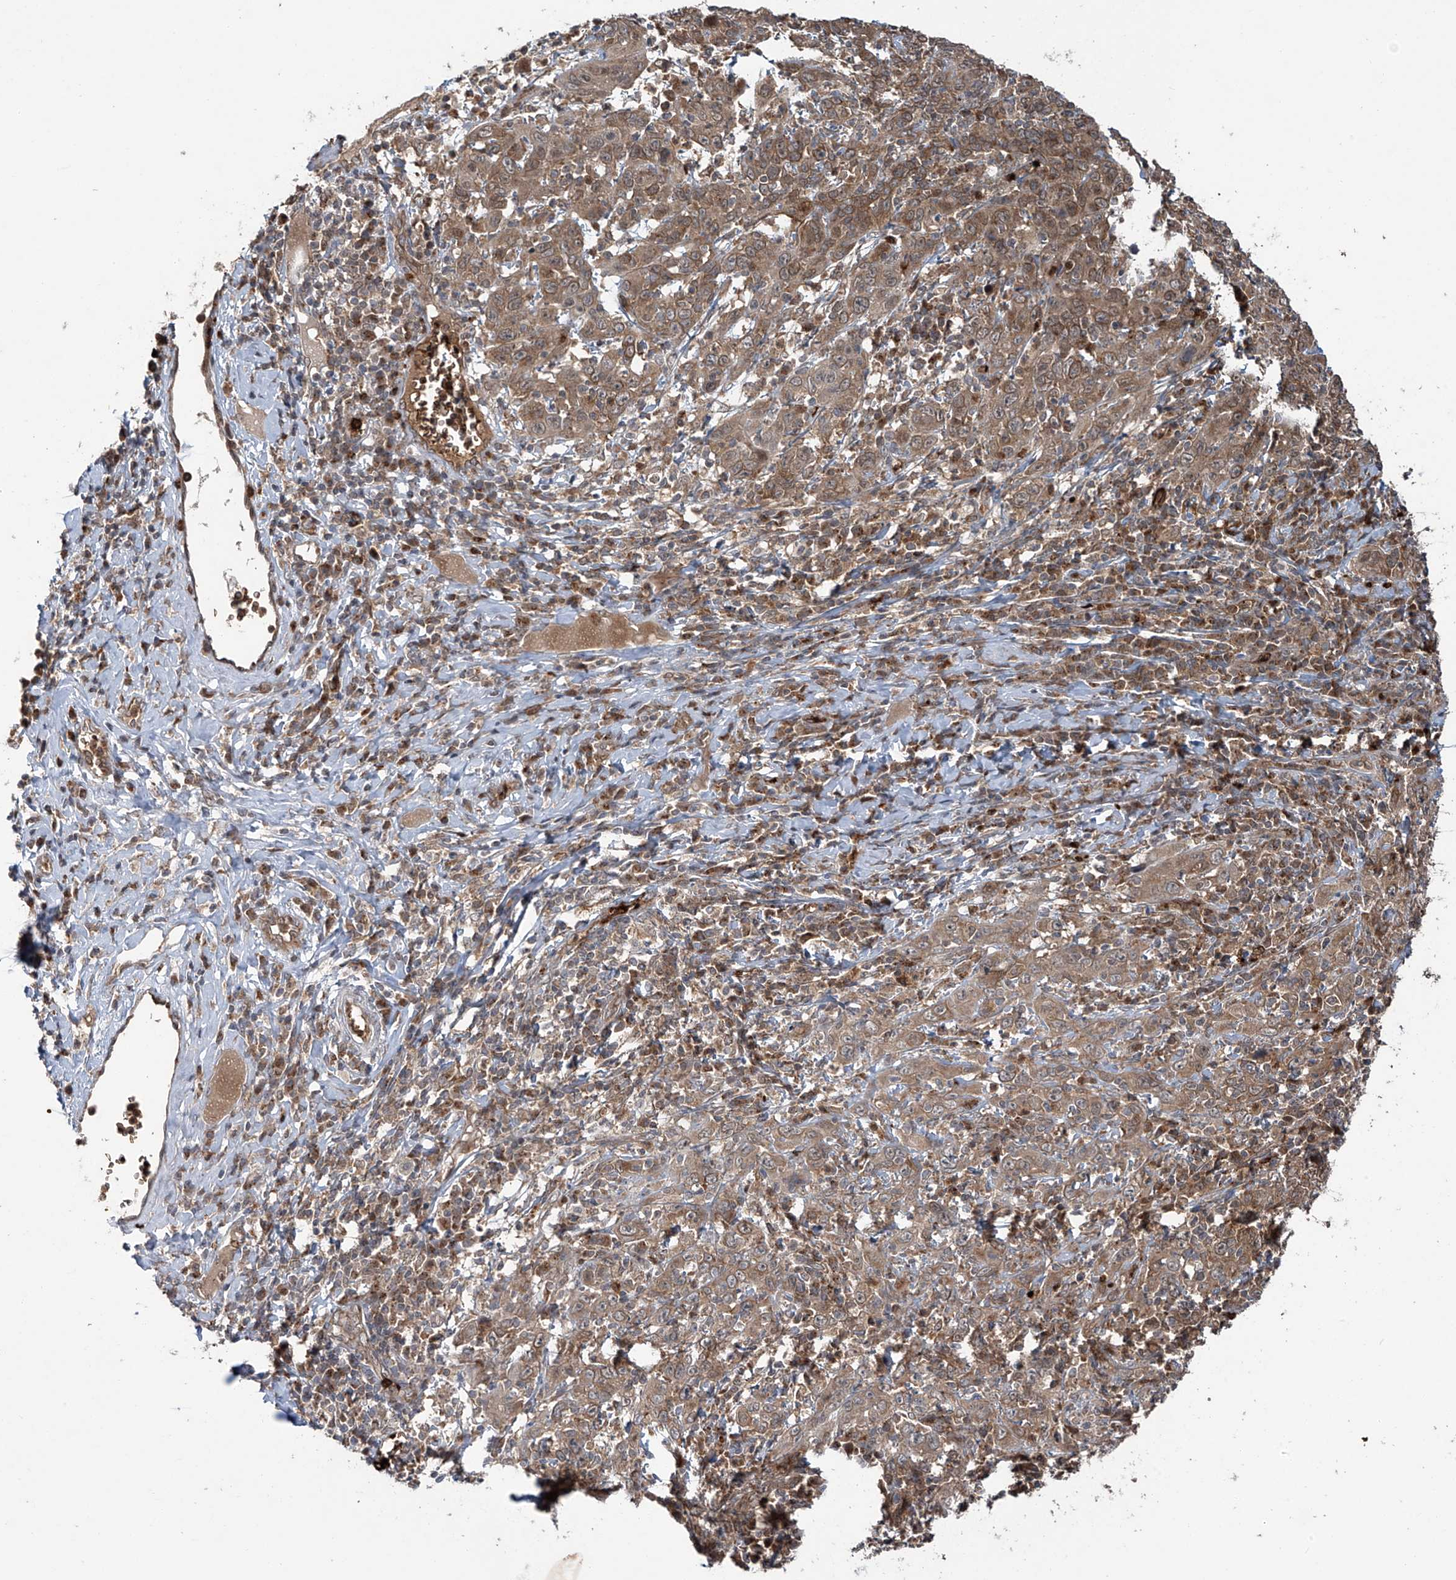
{"staining": {"intensity": "weak", "quantity": "25%-75%", "location": "cytoplasmic/membranous"}, "tissue": "cervical cancer", "cell_type": "Tumor cells", "image_type": "cancer", "snomed": [{"axis": "morphology", "description": "Squamous cell carcinoma, NOS"}, {"axis": "topography", "description": "Cervix"}], "caption": "Immunohistochemistry (IHC) image of human squamous cell carcinoma (cervical) stained for a protein (brown), which exhibits low levels of weak cytoplasmic/membranous staining in about 25%-75% of tumor cells.", "gene": "ZDHHC9", "patient": {"sex": "female", "age": 46}}